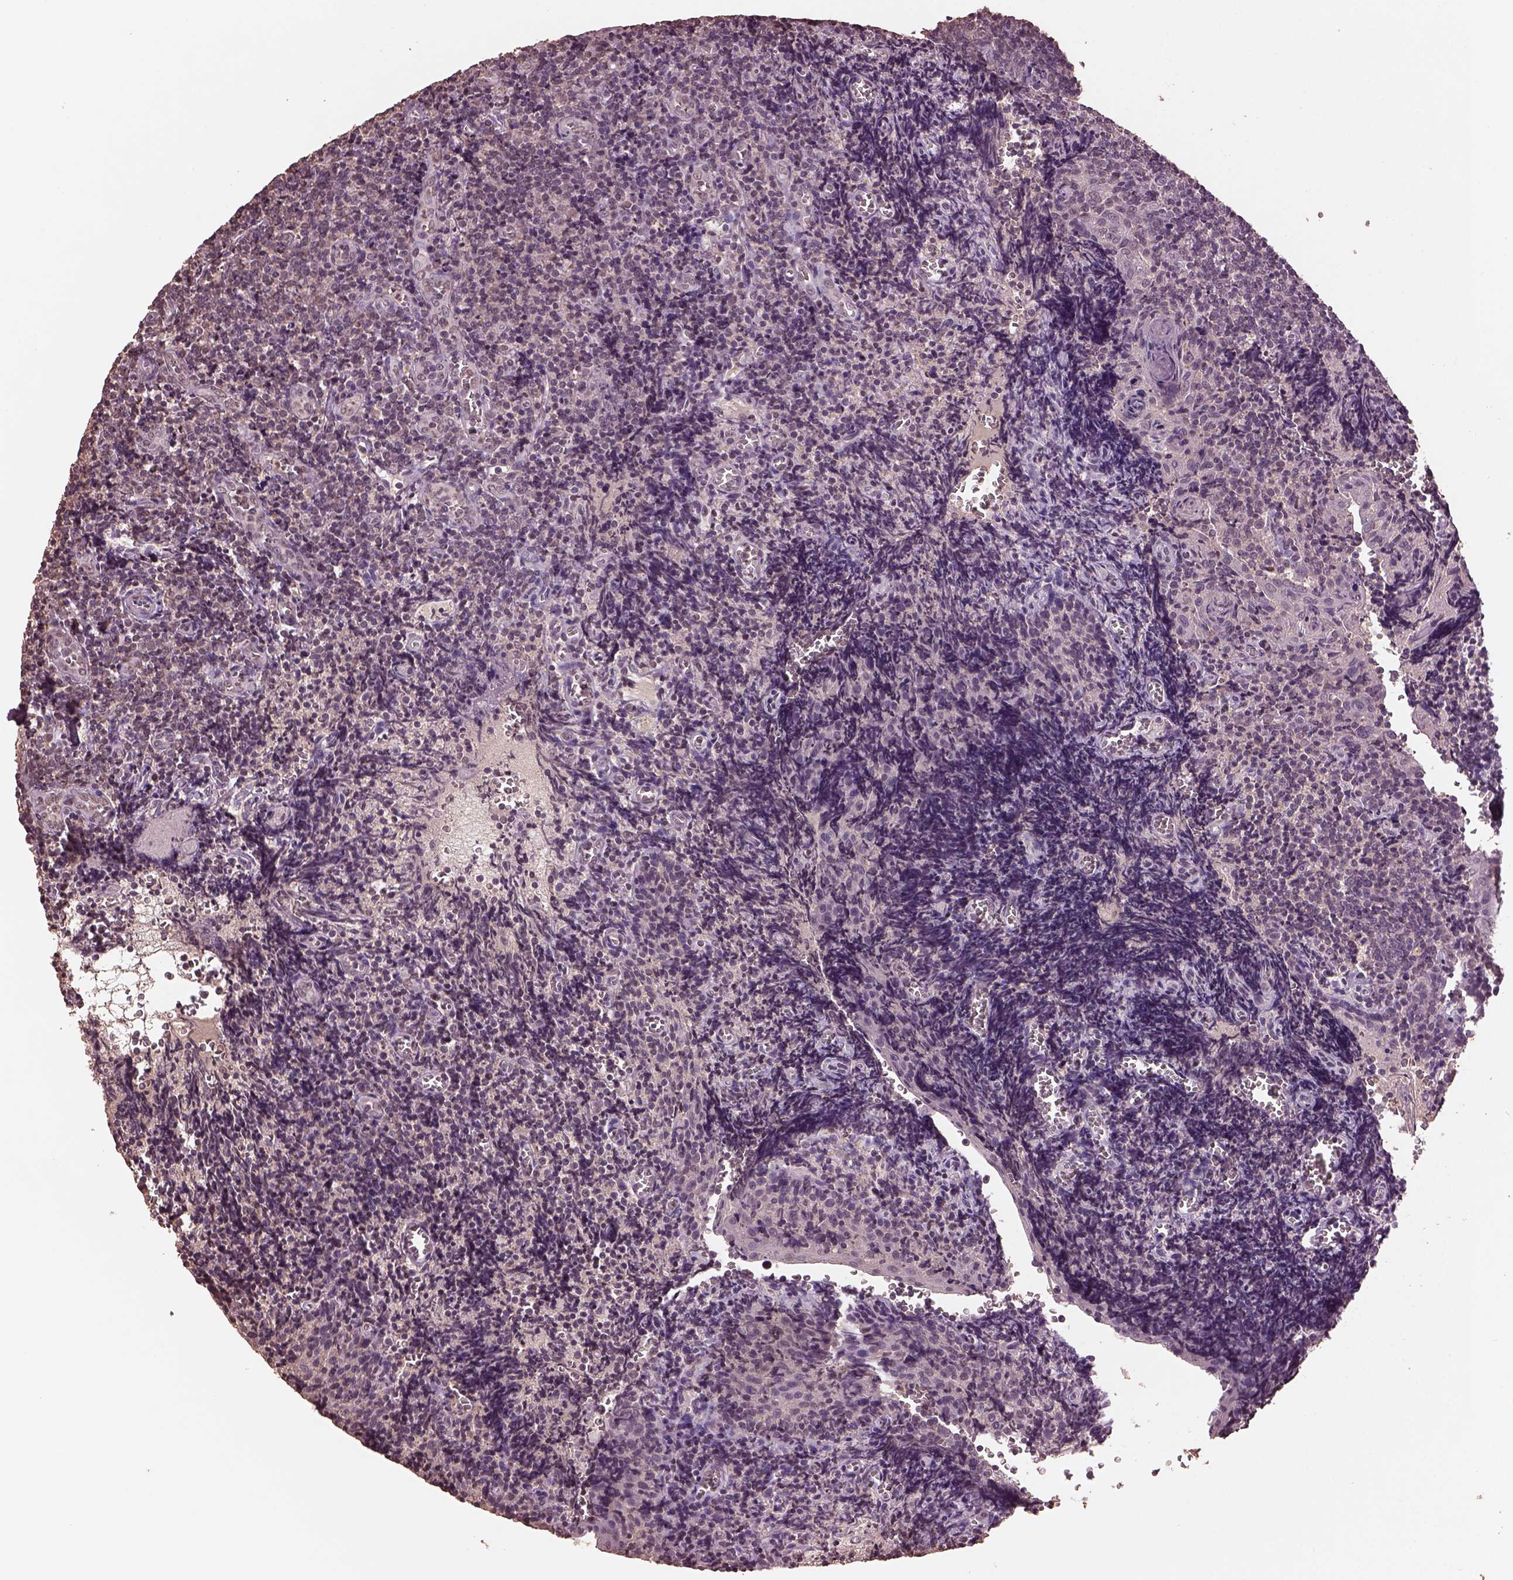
{"staining": {"intensity": "negative", "quantity": "none", "location": "none"}, "tissue": "tonsil", "cell_type": "Germinal center cells", "image_type": "normal", "snomed": [{"axis": "morphology", "description": "Normal tissue, NOS"}, {"axis": "morphology", "description": "Inflammation, NOS"}, {"axis": "topography", "description": "Tonsil"}], "caption": "A photomicrograph of tonsil stained for a protein displays no brown staining in germinal center cells.", "gene": "CPT1C", "patient": {"sex": "female", "age": 31}}